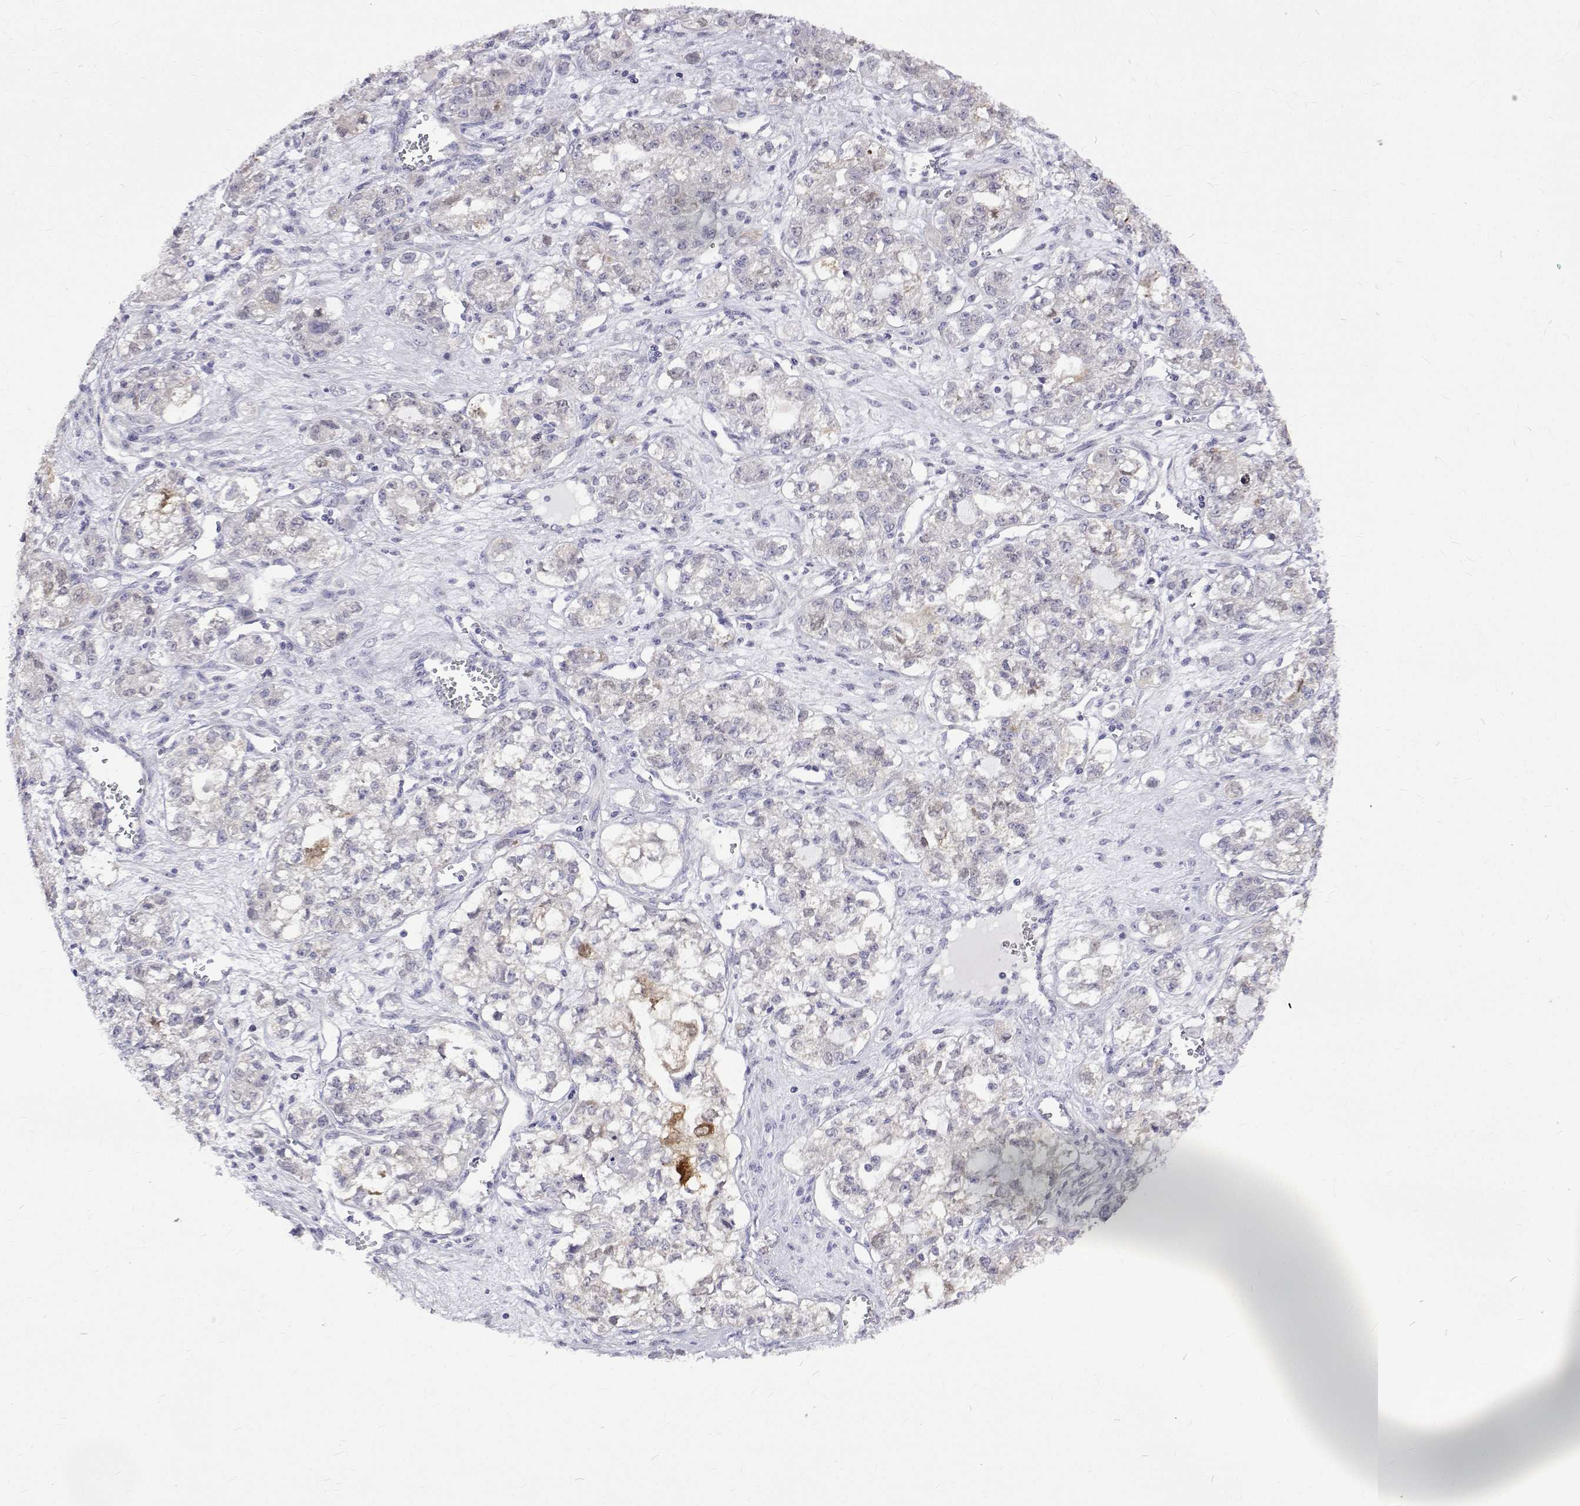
{"staining": {"intensity": "negative", "quantity": "none", "location": "none"}, "tissue": "ovarian cancer", "cell_type": "Tumor cells", "image_type": "cancer", "snomed": [{"axis": "morphology", "description": "Carcinoma, endometroid"}, {"axis": "topography", "description": "Ovary"}], "caption": "This is an IHC photomicrograph of ovarian cancer. There is no expression in tumor cells.", "gene": "PADI1", "patient": {"sex": "female", "age": 64}}